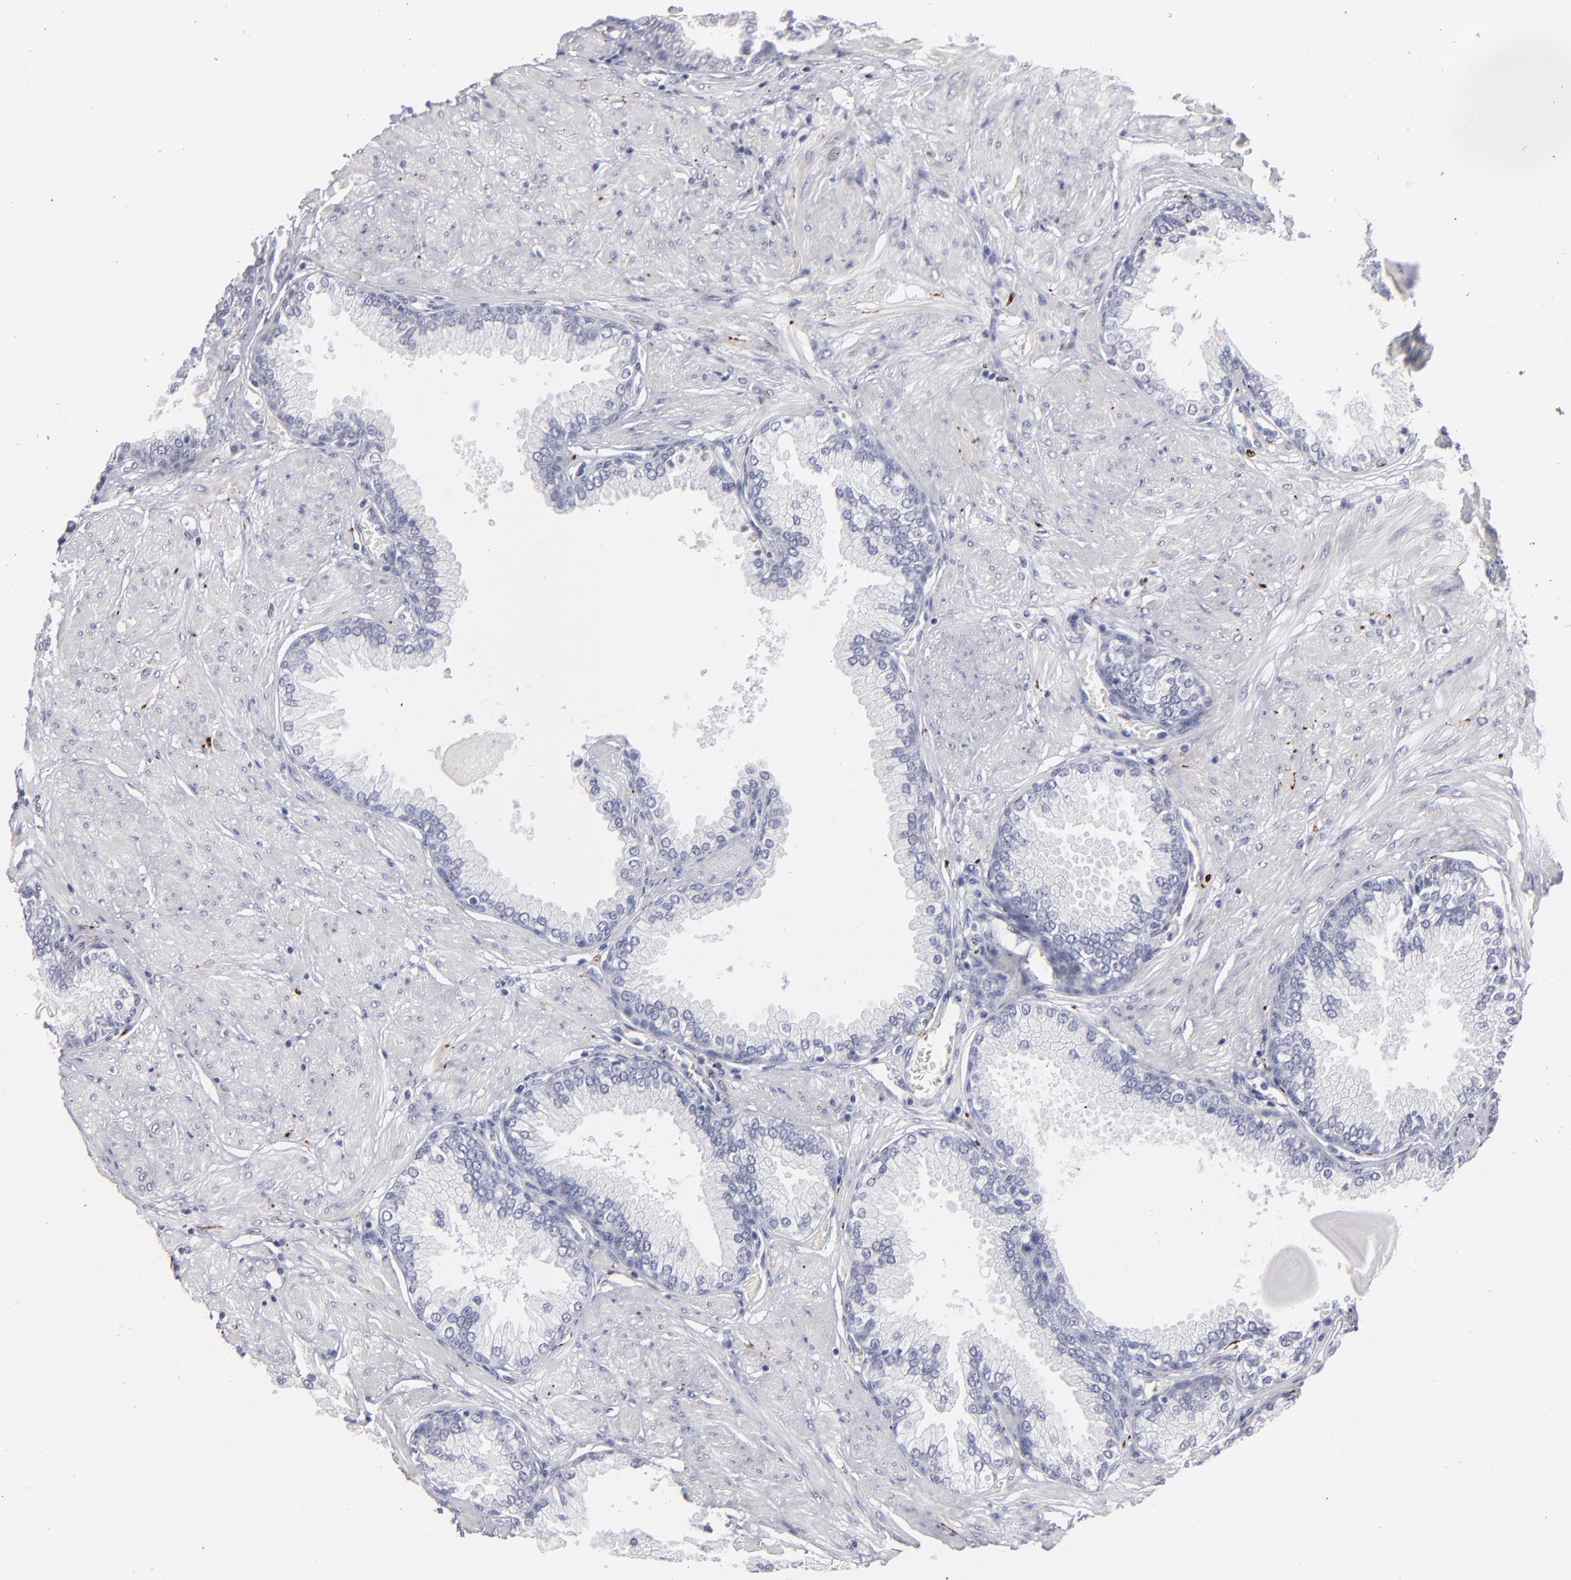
{"staining": {"intensity": "negative", "quantity": "none", "location": "none"}, "tissue": "prostate", "cell_type": "Glandular cells", "image_type": "normal", "snomed": [{"axis": "morphology", "description": "Normal tissue, NOS"}, {"axis": "topography", "description": "Prostate"}], "caption": "Glandular cells are negative for brown protein staining in benign prostate. (DAB (3,3'-diaminobenzidine) immunohistochemistry (IHC), high magnification).", "gene": "CADM3", "patient": {"sex": "male", "age": 51}}